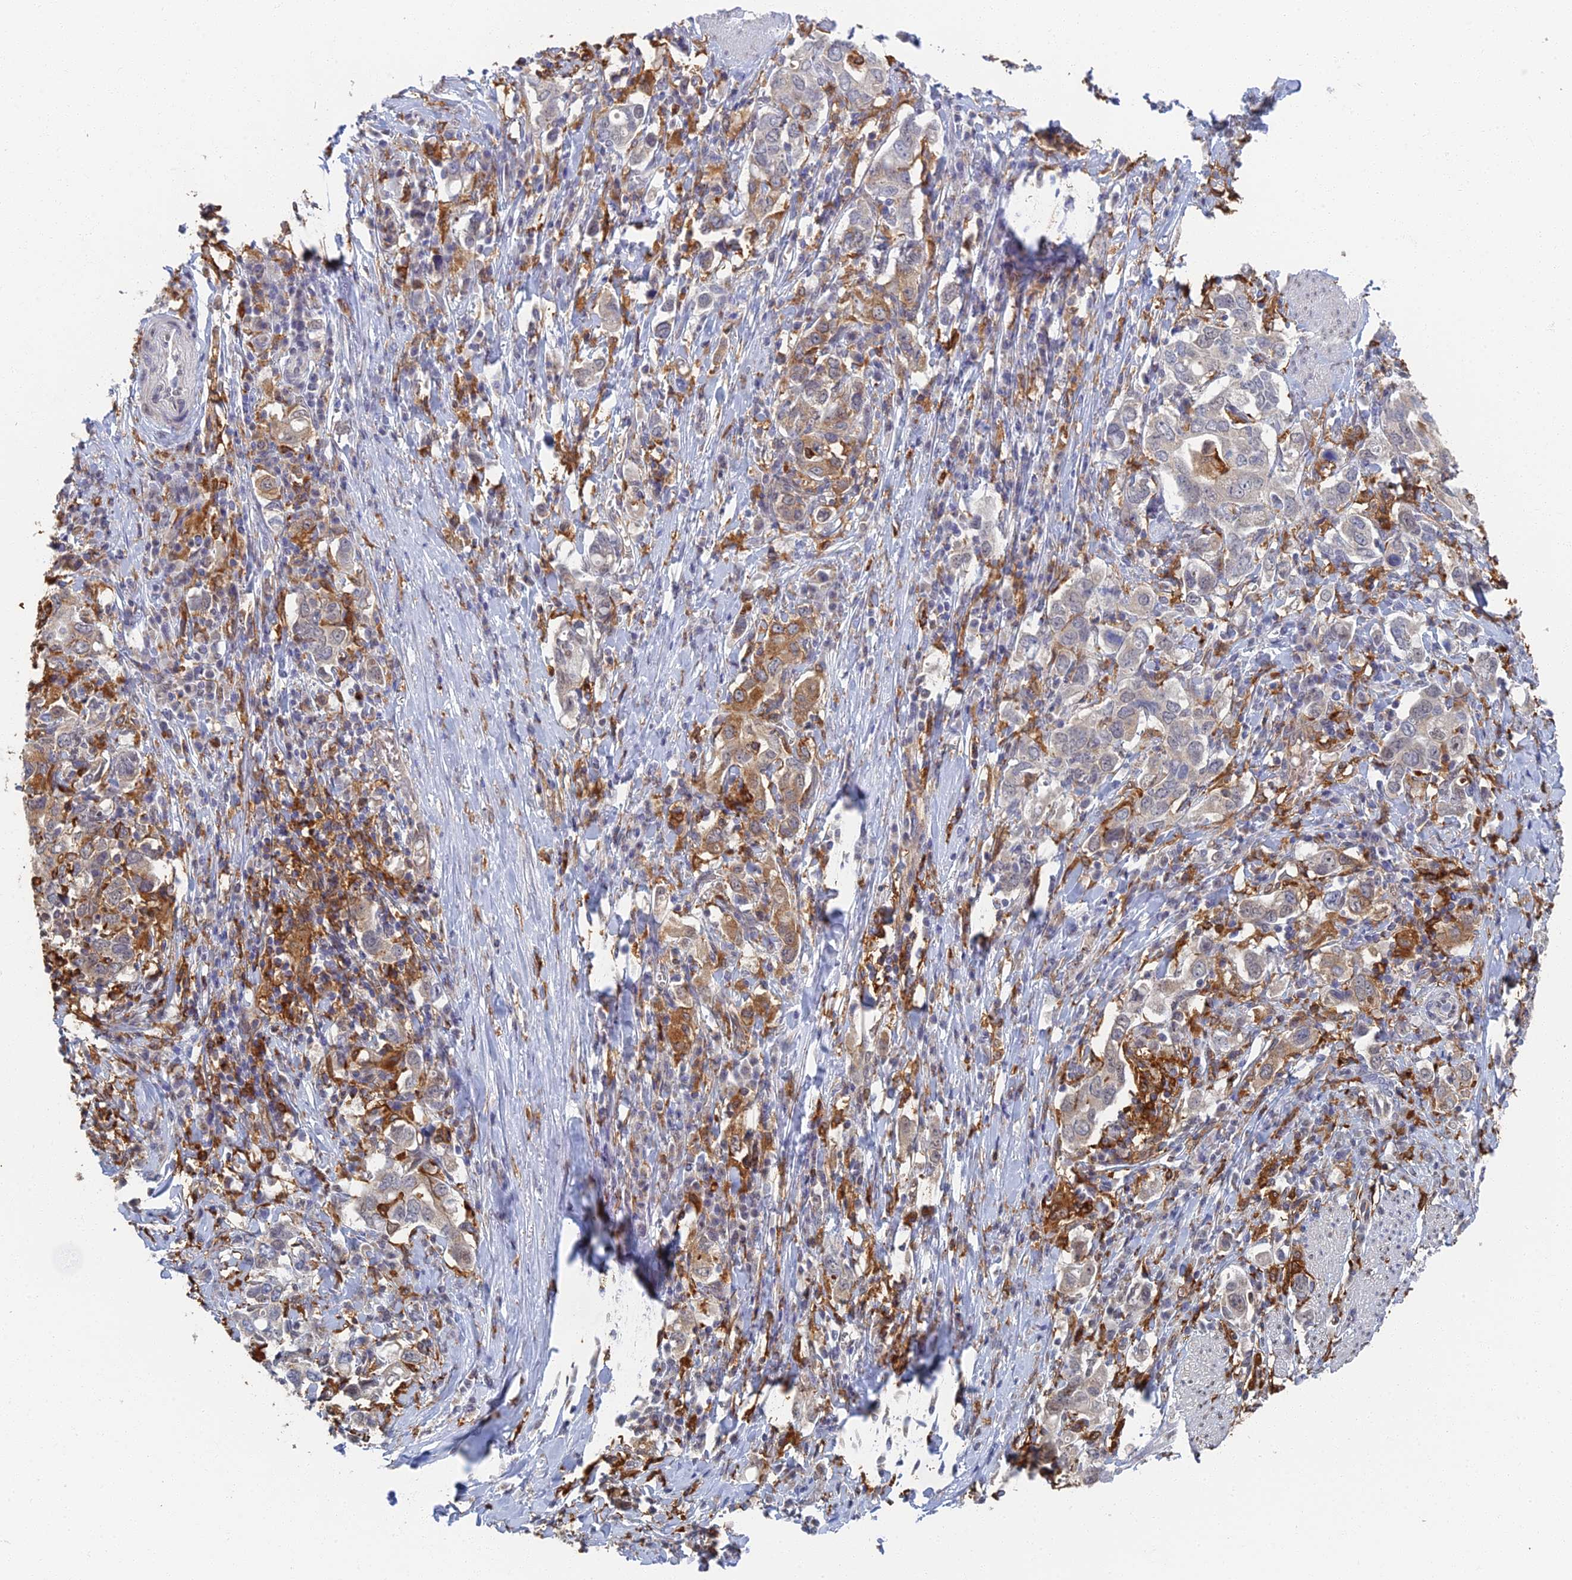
{"staining": {"intensity": "moderate", "quantity": "<25%", "location": "cytoplasmic/membranous"}, "tissue": "stomach cancer", "cell_type": "Tumor cells", "image_type": "cancer", "snomed": [{"axis": "morphology", "description": "Adenocarcinoma, NOS"}, {"axis": "topography", "description": "Stomach, upper"}, {"axis": "topography", "description": "Stomach"}], "caption": "Brown immunohistochemical staining in human stomach adenocarcinoma displays moderate cytoplasmic/membranous staining in approximately <25% of tumor cells.", "gene": "GPATCH1", "patient": {"sex": "male", "age": 62}}